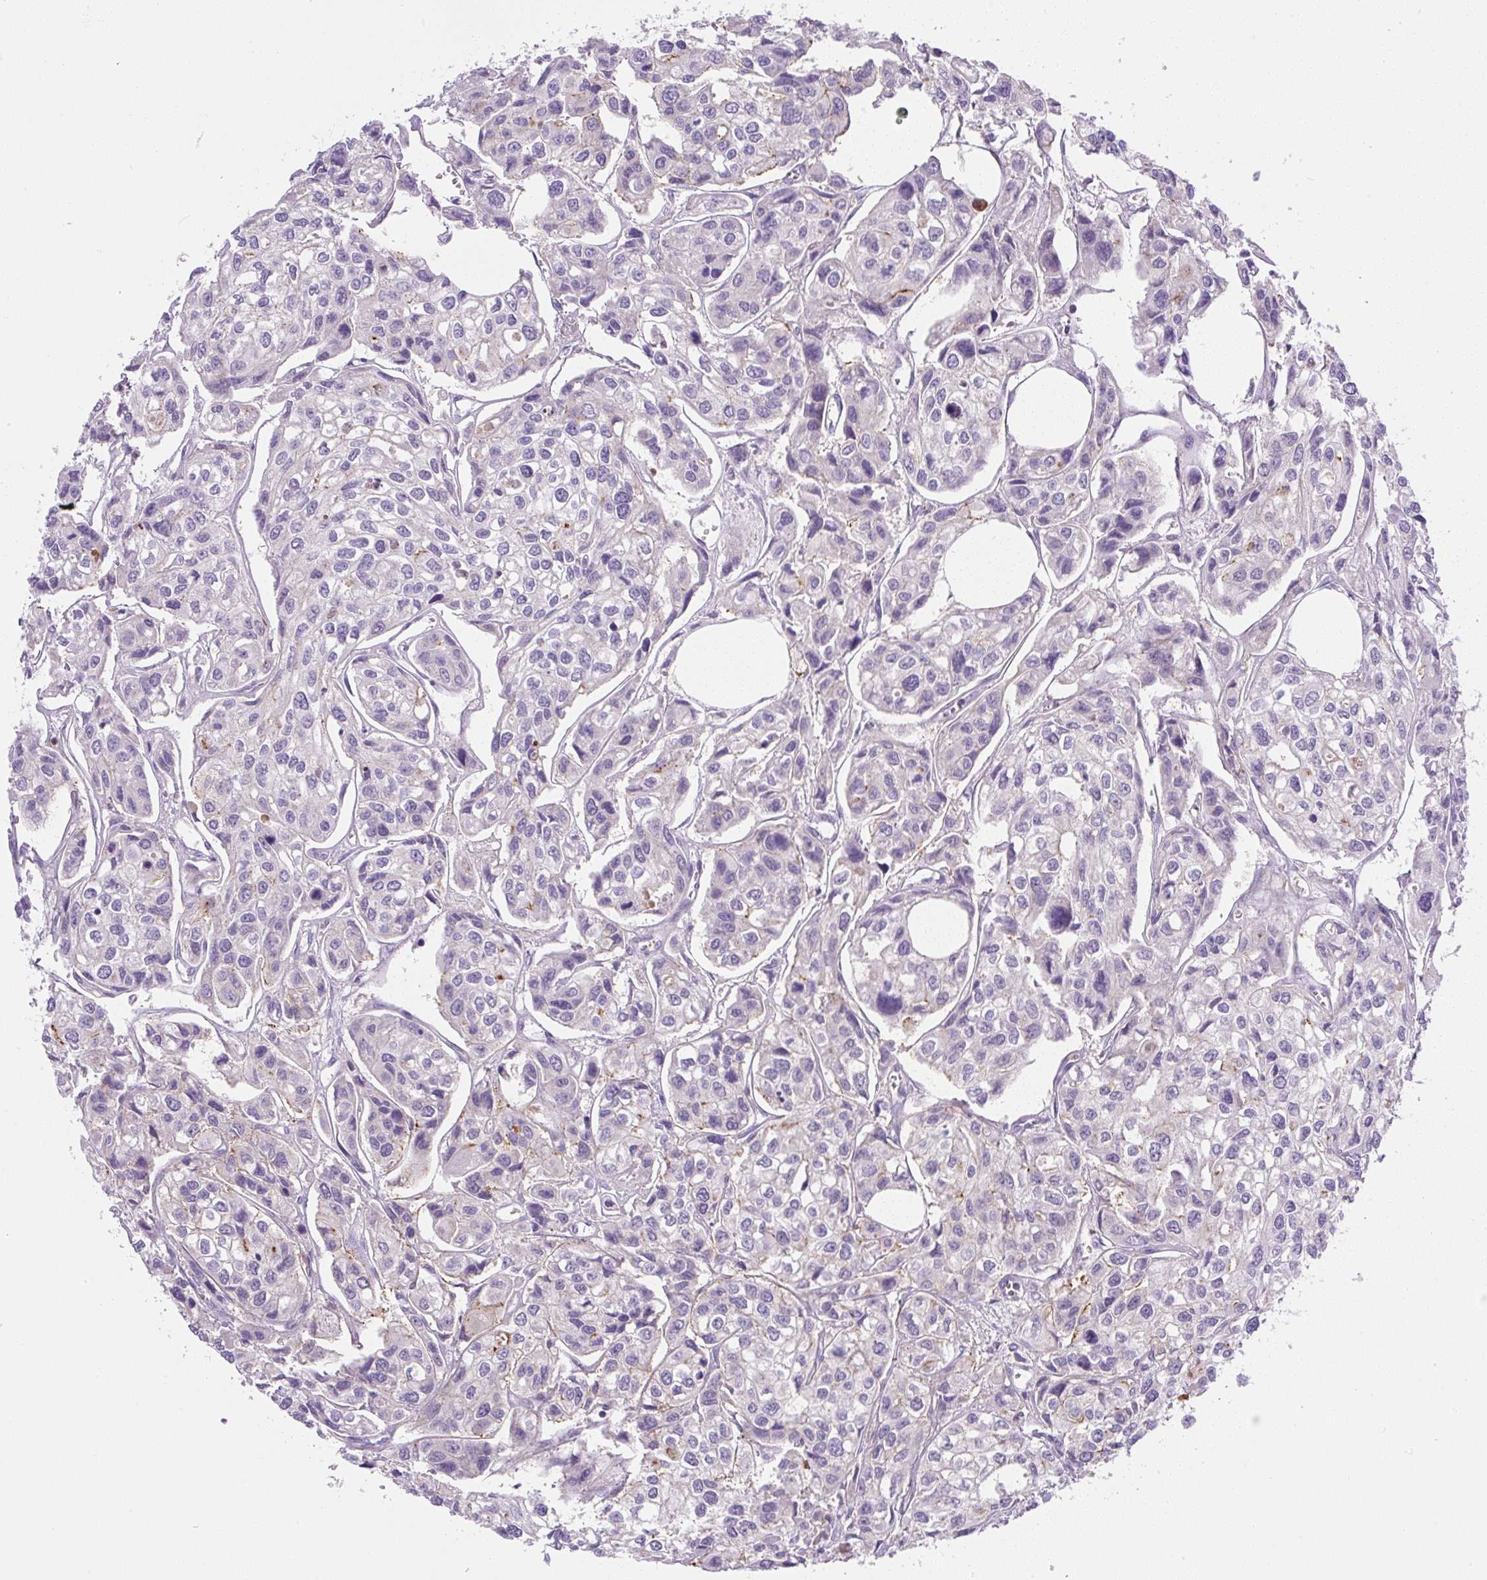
{"staining": {"intensity": "negative", "quantity": "none", "location": "none"}, "tissue": "urothelial cancer", "cell_type": "Tumor cells", "image_type": "cancer", "snomed": [{"axis": "morphology", "description": "Urothelial carcinoma, High grade"}, {"axis": "topography", "description": "Urinary bladder"}], "caption": "High magnification brightfield microscopy of urothelial carcinoma (high-grade) stained with DAB (brown) and counterstained with hematoxylin (blue): tumor cells show no significant positivity.", "gene": "PIP5KL1", "patient": {"sex": "male", "age": 67}}